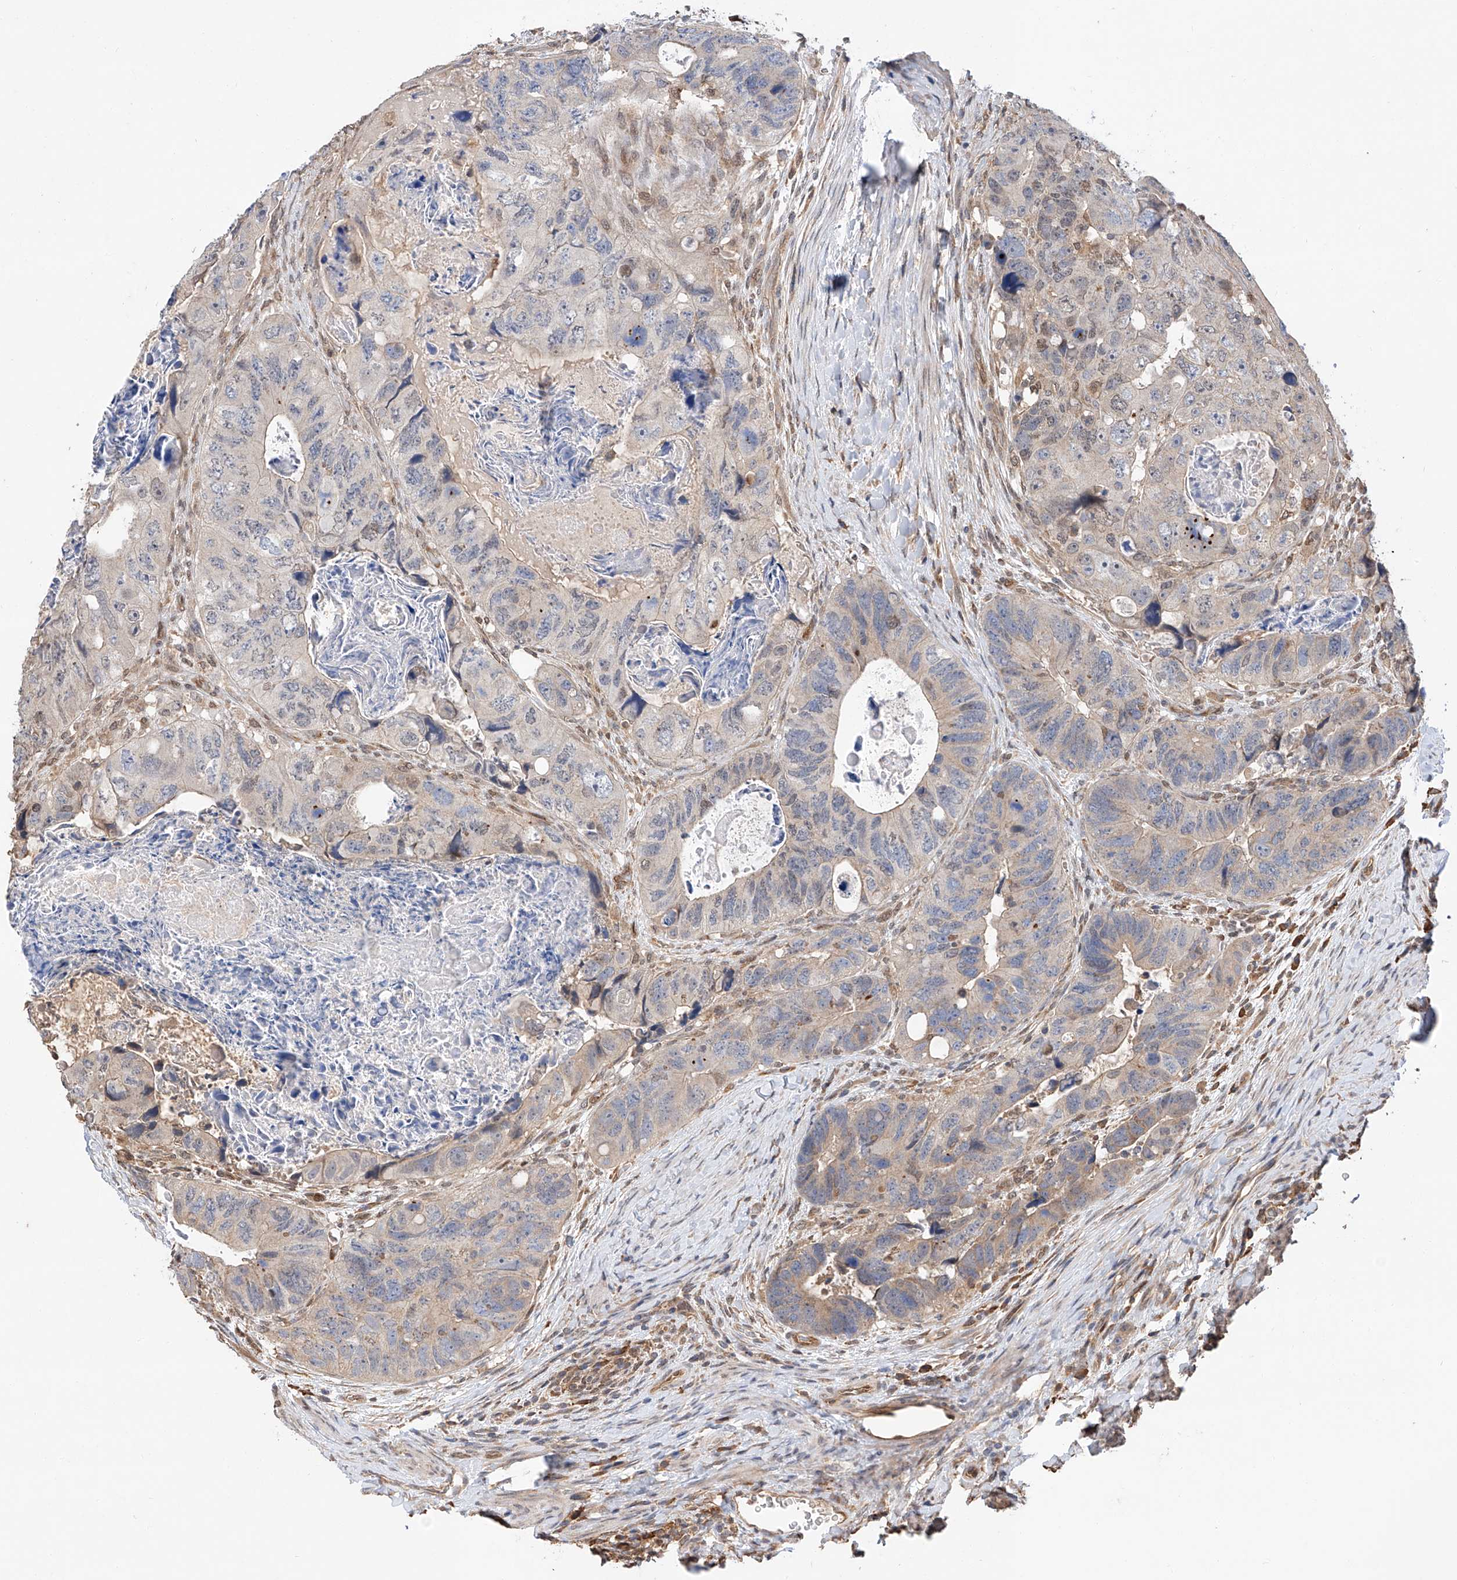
{"staining": {"intensity": "weak", "quantity": "<25%", "location": "cytoplasmic/membranous,nuclear"}, "tissue": "colorectal cancer", "cell_type": "Tumor cells", "image_type": "cancer", "snomed": [{"axis": "morphology", "description": "Adenocarcinoma, NOS"}, {"axis": "topography", "description": "Rectum"}], "caption": "Immunohistochemical staining of colorectal cancer (adenocarcinoma) demonstrates no significant staining in tumor cells.", "gene": "RILPL2", "patient": {"sex": "male", "age": 59}}